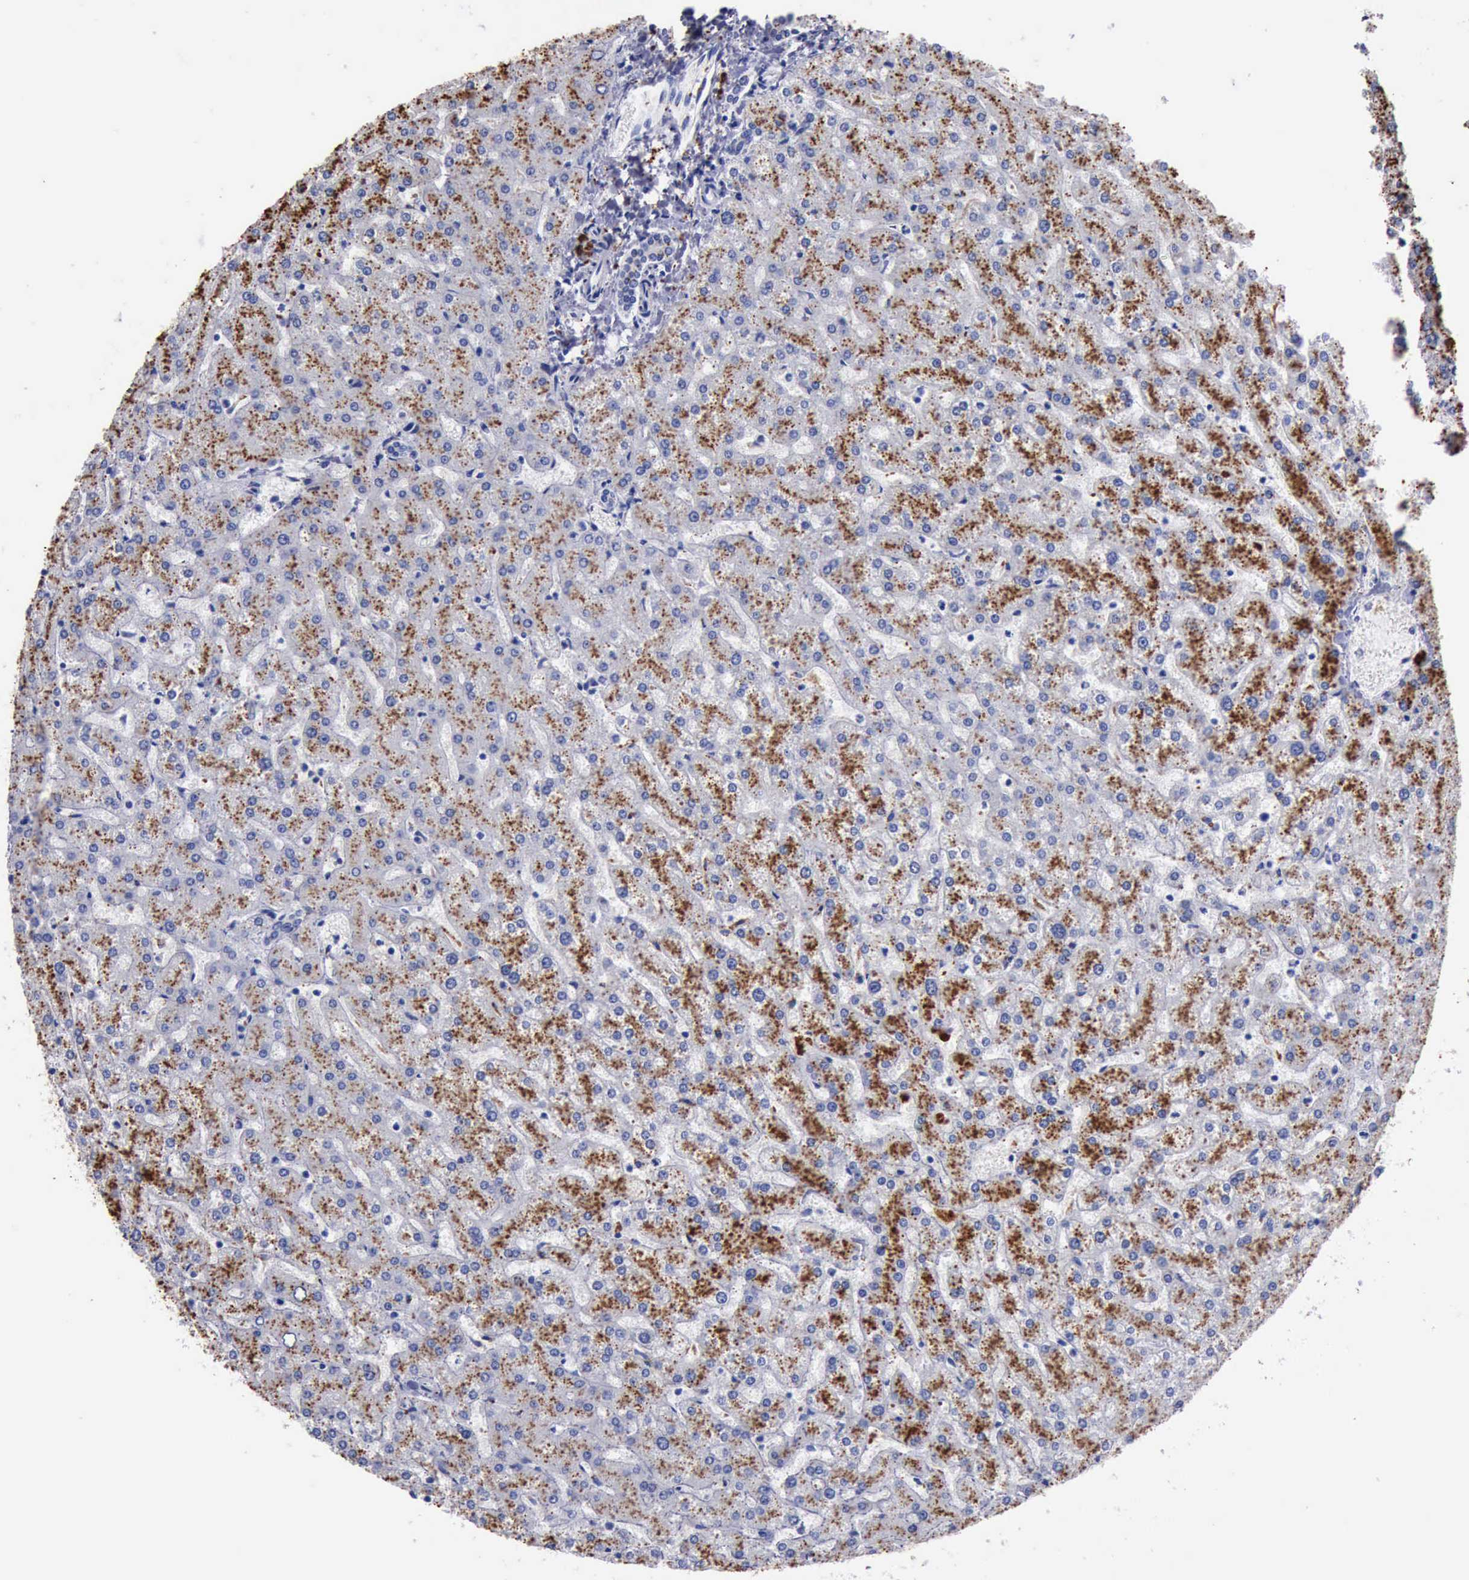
{"staining": {"intensity": "negative", "quantity": "none", "location": "none"}, "tissue": "liver", "cell_type": "Cholangiocytes", "image_type": "normal", "snomed": [{"axis": "morphology", "description": "Normal tissue, NOS"}, {"axis": "topography", "description": "Liver"}], "caption": "Human liver stained for a protein using immunohistochemistry shows no expression in cholangiocytes.", "gene": "CTSD", "patient": {"sex": "female", "age": 32}}